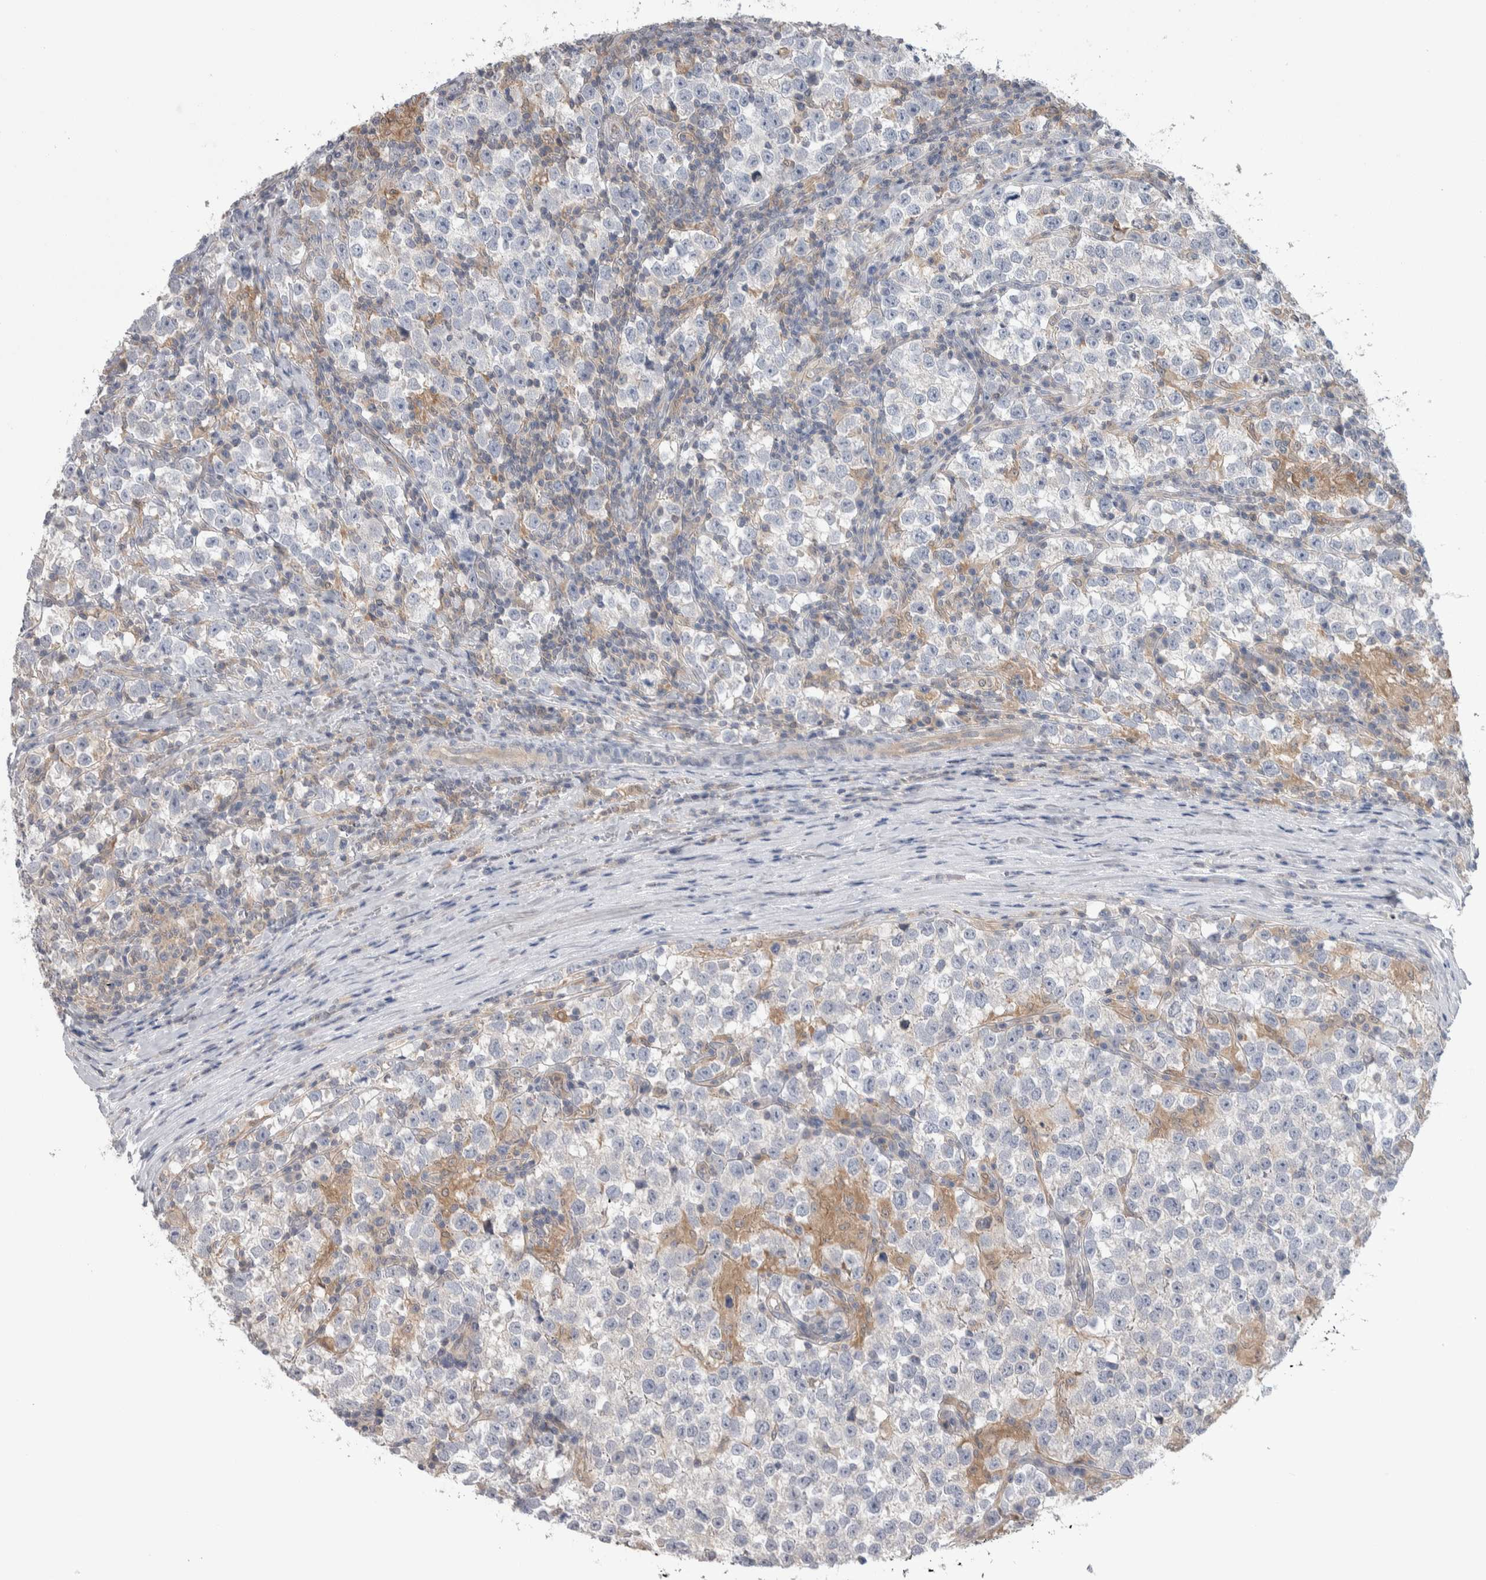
{"staining": {"intensity": "weak", "quantity": "<25%", "location": "cytoplasmic/membranous"}, "tissue": "testis cancer", "cell_type": "Tumor cells", "image_type": "cancer", "snomed": [{"axis": "morphology", "description": "Normal tissue, NOS"}, {"axis": "morphology", "description": "Seminoma, NOS"}, {"axis": "topography", "description": "Testis"}], "caption": "This is an IHC photomicrograph of seminoma (testis). There is no staining in tumor cells.", "gene": "HTATIP2", "patient": {"sex": "male", "age": 43}}